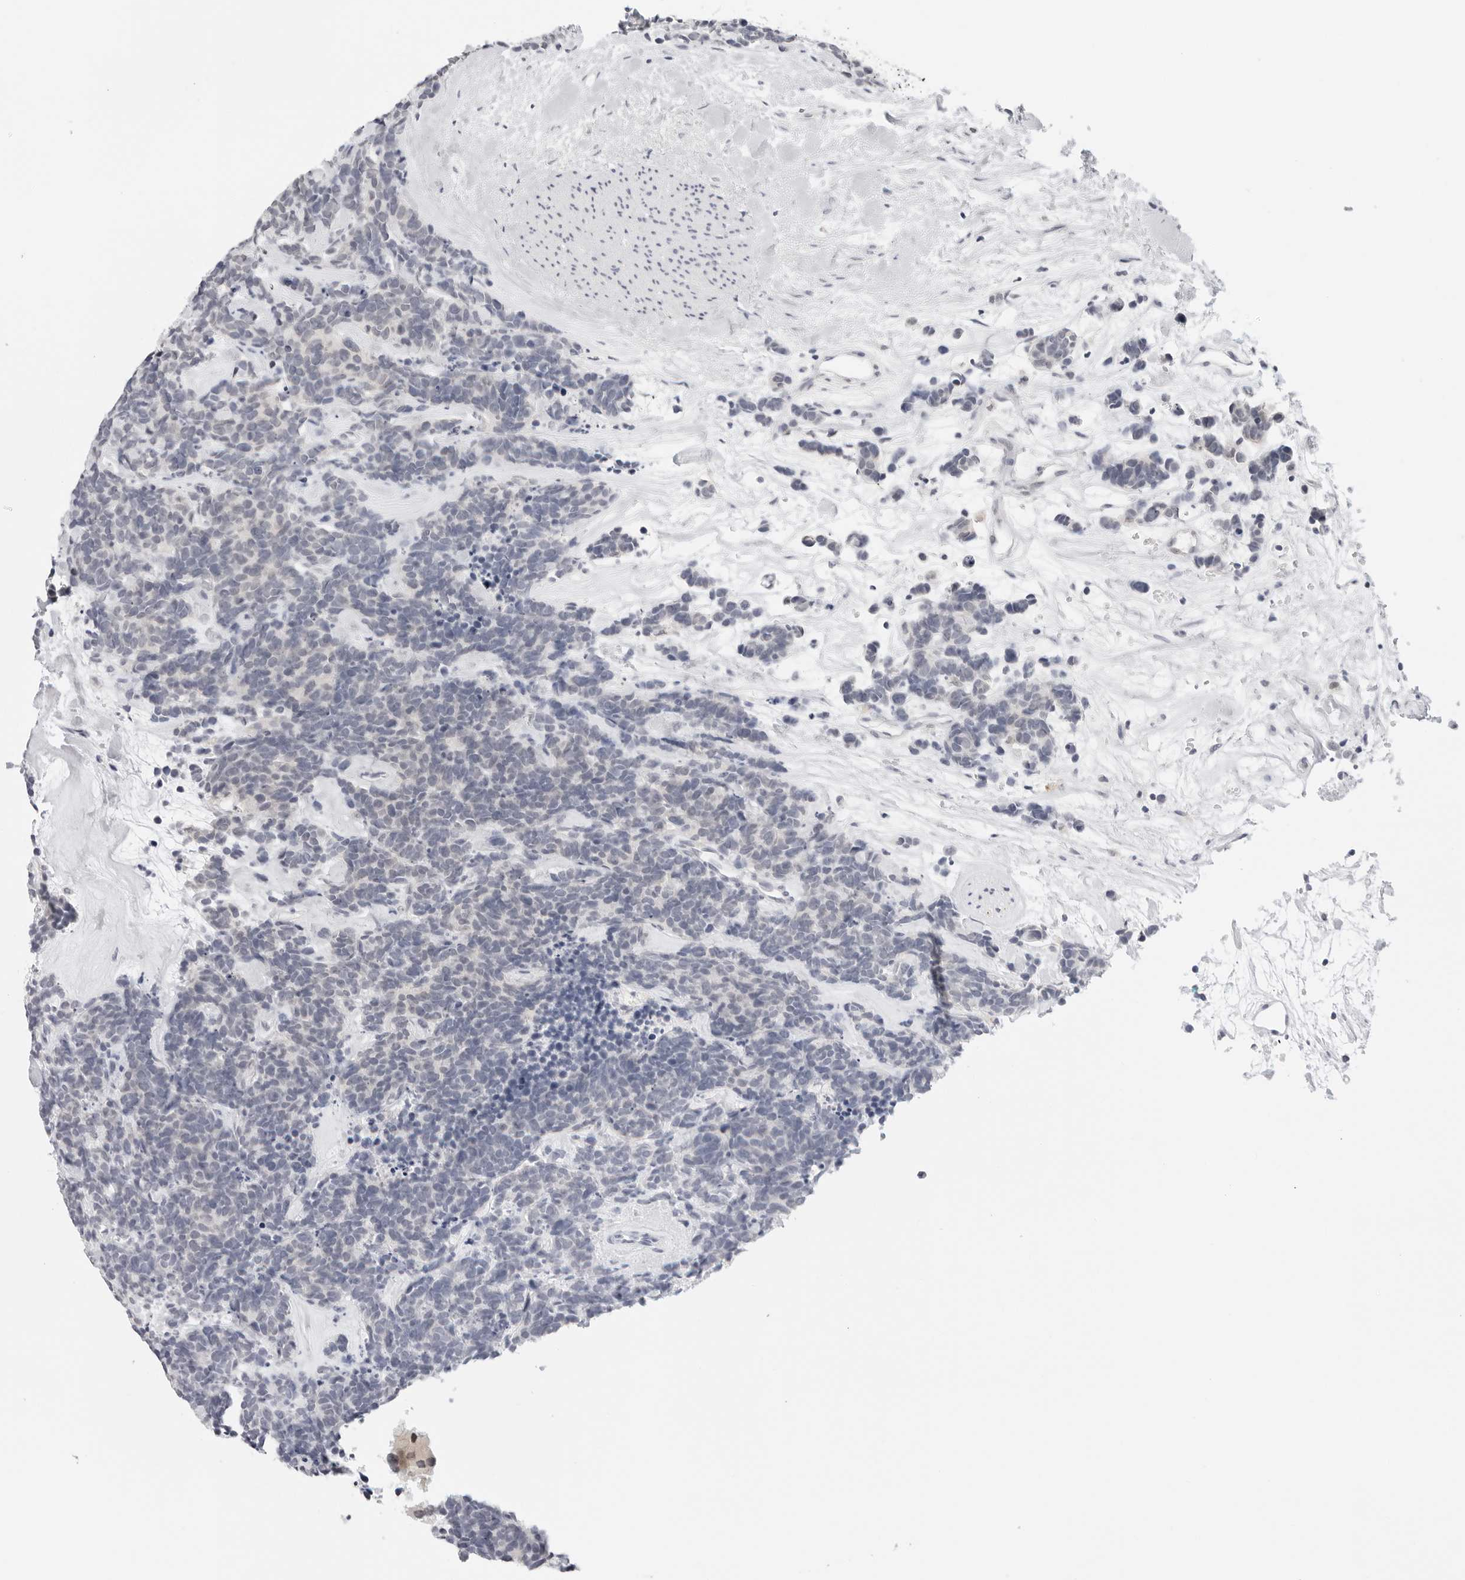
{"staining": {"intensity": "negative", "quantity": "none", "location": "none"}, "tissue": "carcinoid", "cell_type": "Tumor cells", "image_type": "cancer", "snomed": [{"axis": "morphology", "description": "Carcinoma, NOS"}, {"axis": "morphology", "description": "Carcinoid, malignant, NOS"}, {"axis": "topography", "description": "Urinary bladder"}], "caption": "Tumor cells are negative for protein expression in human carcinoma.", "gene": "EDN2", "patient": {"sex": "male", "age": 57}}